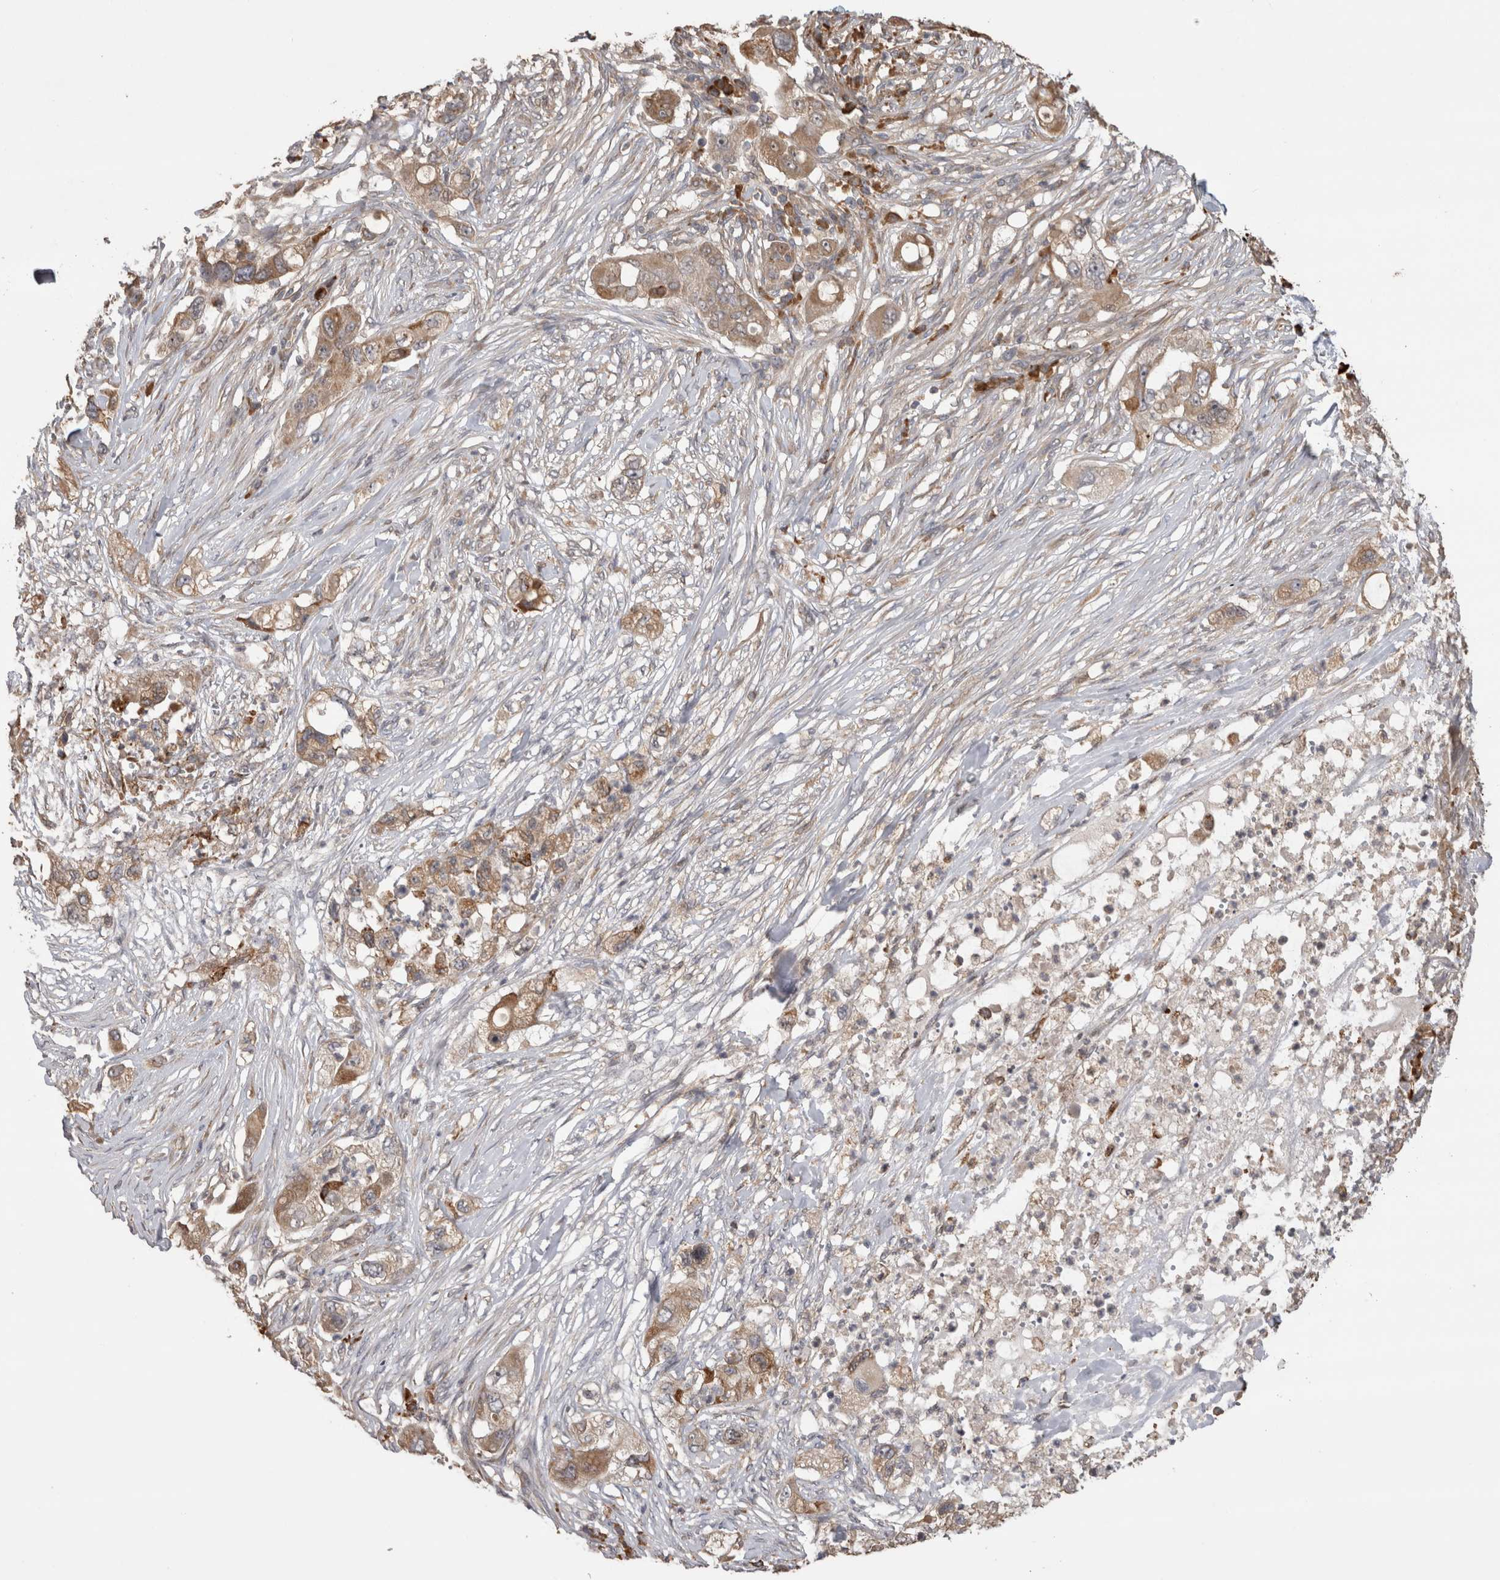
{"staining": {"intensity": "moderate", "quantity": ">75%", "location": "cytoplasmic/membranous"}, "tissue": "pancreatic cancer", "cell_type": "Tumor cells", "image_type": "cancer", "snomed": [{"axis": "morphology", "description": "Adenocarcinoma, NOS"}, {"axis": "topography", "description": "Pancreas"}], "caption": "Protein positivity by immunohistochemistry (IHC) reveals moderate cytoplasmic/membranous positivity in approximately >75% of tumor cells in pancreatic cancer (adenocarcinoma).", "gene": "TBCE", "patient": {"sex": "female", "age": 78}}